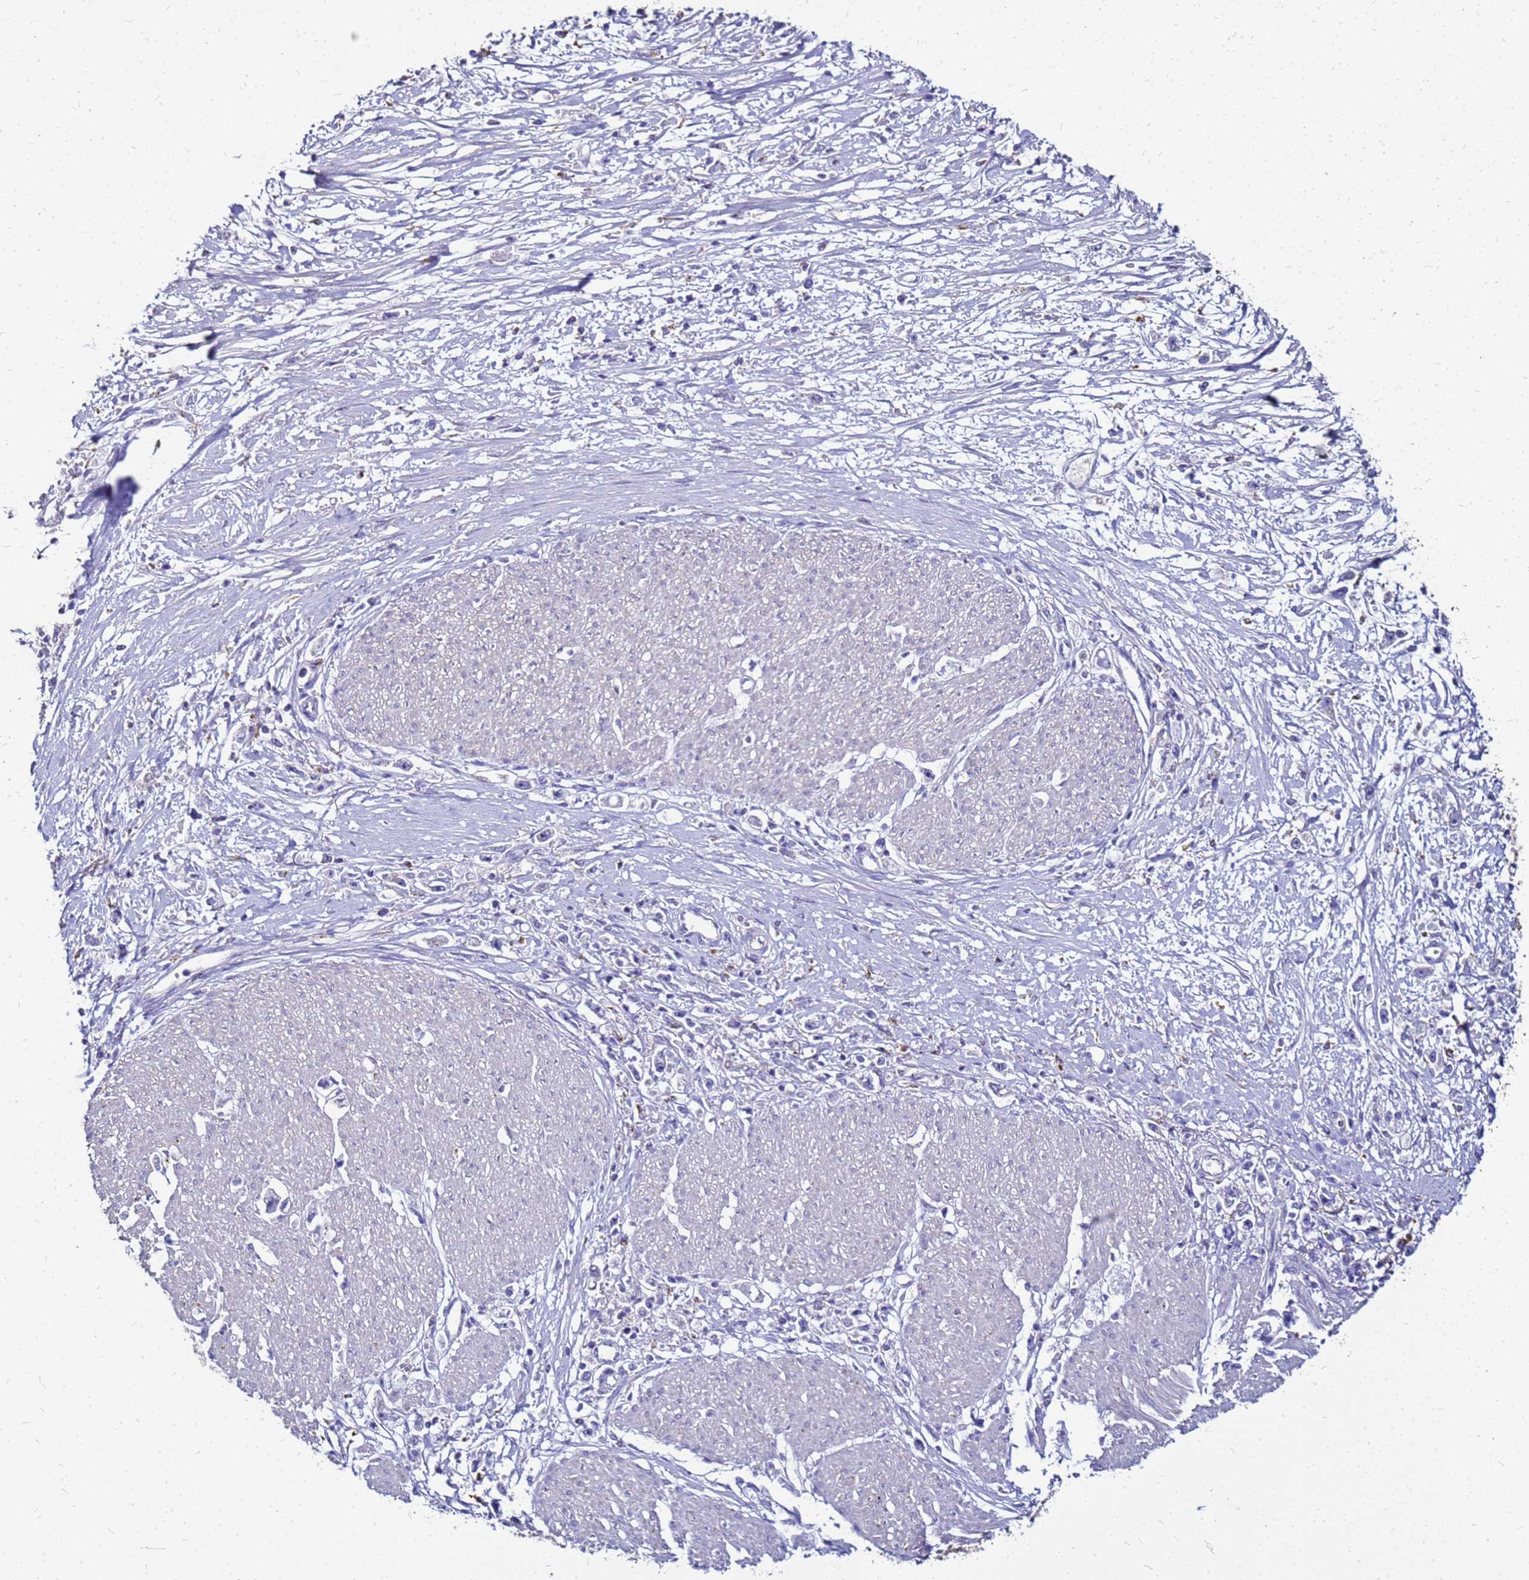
{"staining": {"intensity": "negative", "quantity": "none", "location": "none"}, "tissue": "stomach cancer", "cell_type": "Tumor cells", "image_type": "cancer", "snomed": [{"axis": "morphology", "description": "Adenocarcinoma, NOS"}, {"axis": "topography", "description": "Stomach"}], "caption": "An image of stomach cancer stained for a protein reveals no brown staining in tumor cells.", "gene": "S100A2", "patient": {"sex": "female", "age": 59}}